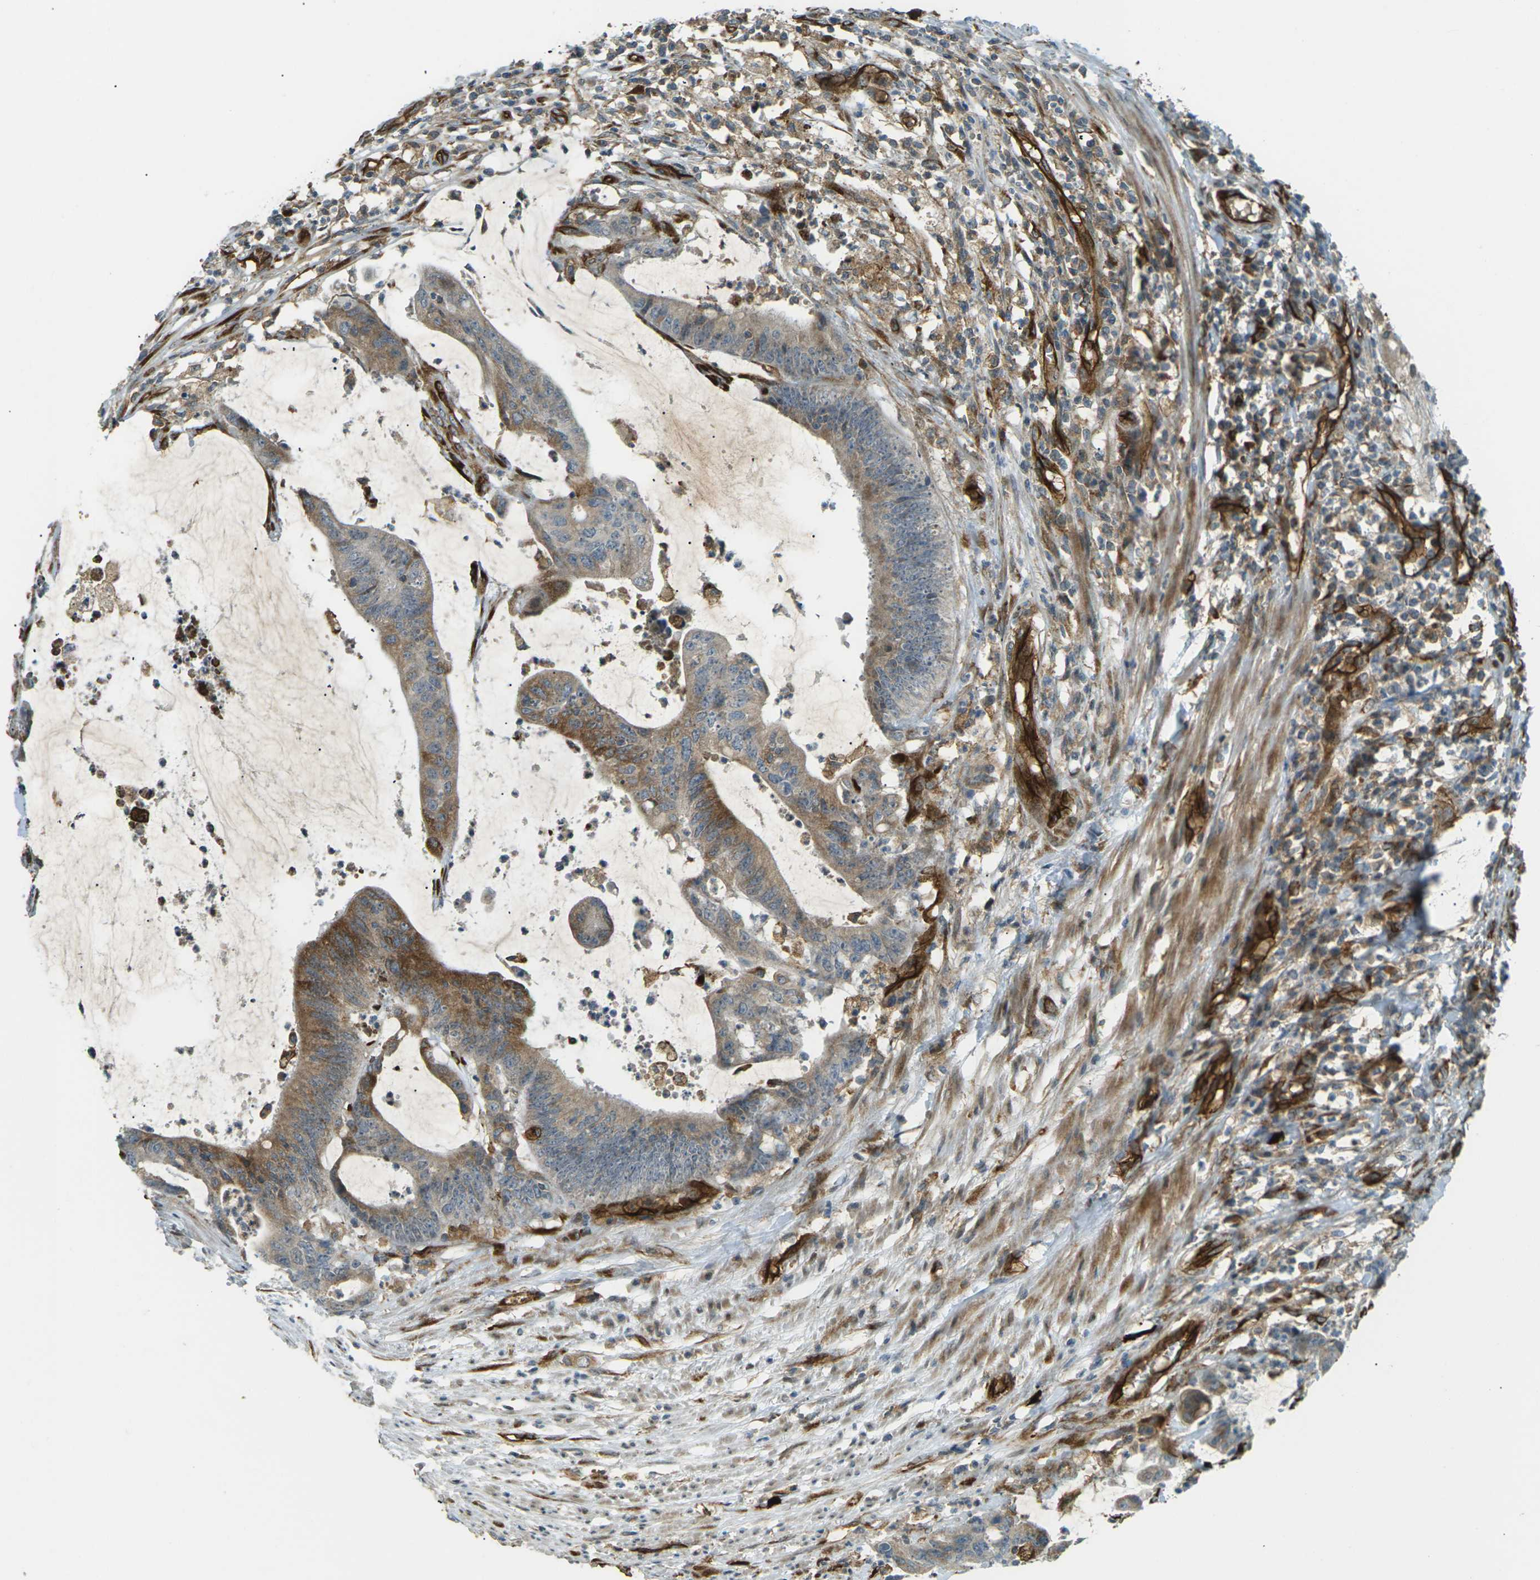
{"staining": {"intensity": "moderate", "quantity": "<25%", "location": "cytoplasmic/membranous"}, "tissue": "colorectal cancer", "cell_type": "Tumor cells", "image_type": "cancer", "snomed": [{"axis": "morphology", "description": "Adenocarcinoma, NOS"}, {"axis": "topography", "description": "Rectum"}], "caption": "Immunohistochemical staining of human colorectal cancer demonstrates low levels of moderate cytoplasmic/membranous positivity in about <25% of tumor cells.", "gene": "S1PR1", "patient": {"sex": "female", "age": 66}}